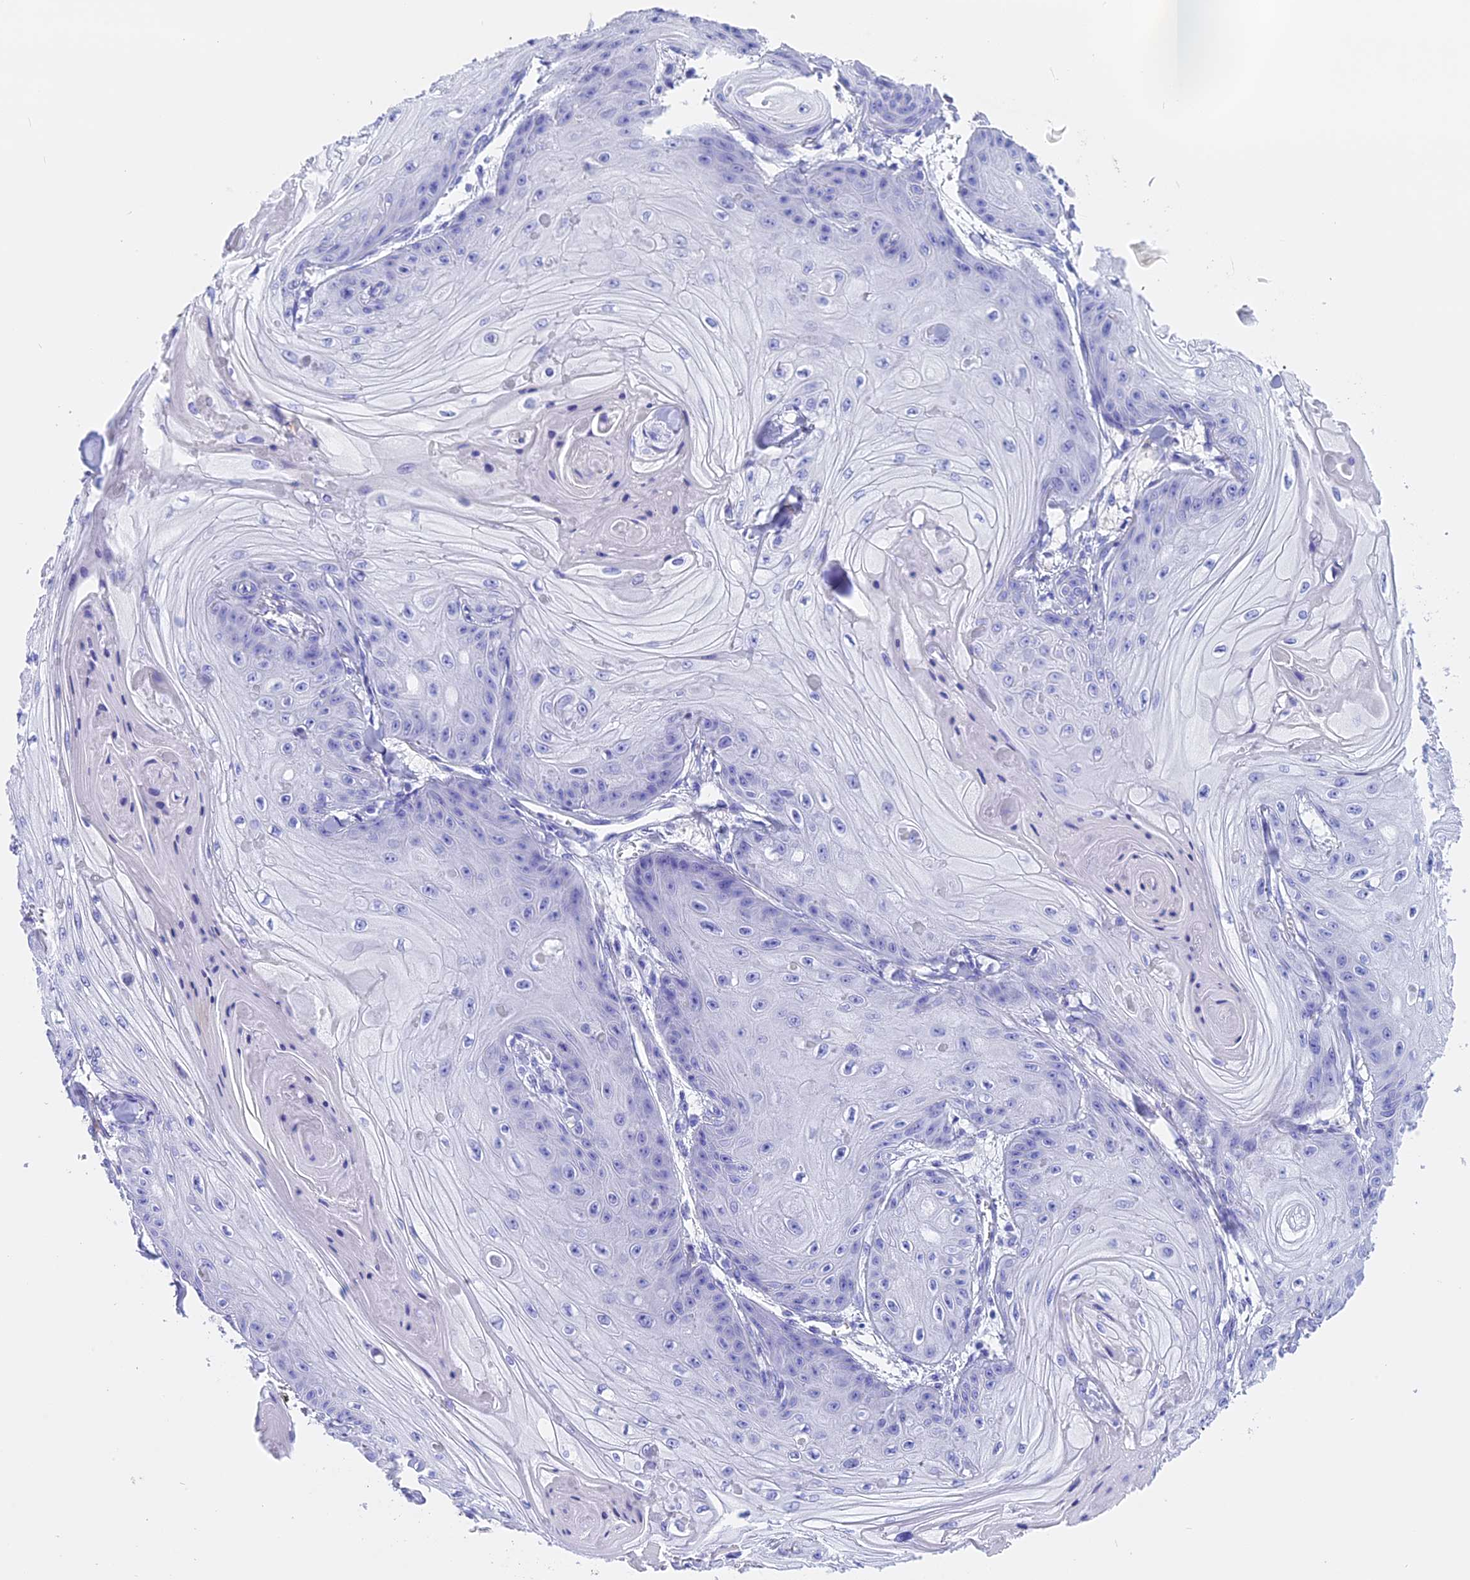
{"staining": {"intensity": "negative", "quantity": "none", "location": "none"}, "tissue": "skin cancer", "cell_type": "Tumor cells", "image_type": "cancer", "snomed": [{"axis": "morphology", "description": "Squamous cell carcinoma, NOS"}, {"axis": "topography", "description": "Skin"}], "caption": "Skin cancer (squamous cell carcinoma) stained for a protein using IHC reveals no staining tumor cells.", "gene": "CLC", "patient": {"sex": "male", "age": 74}}